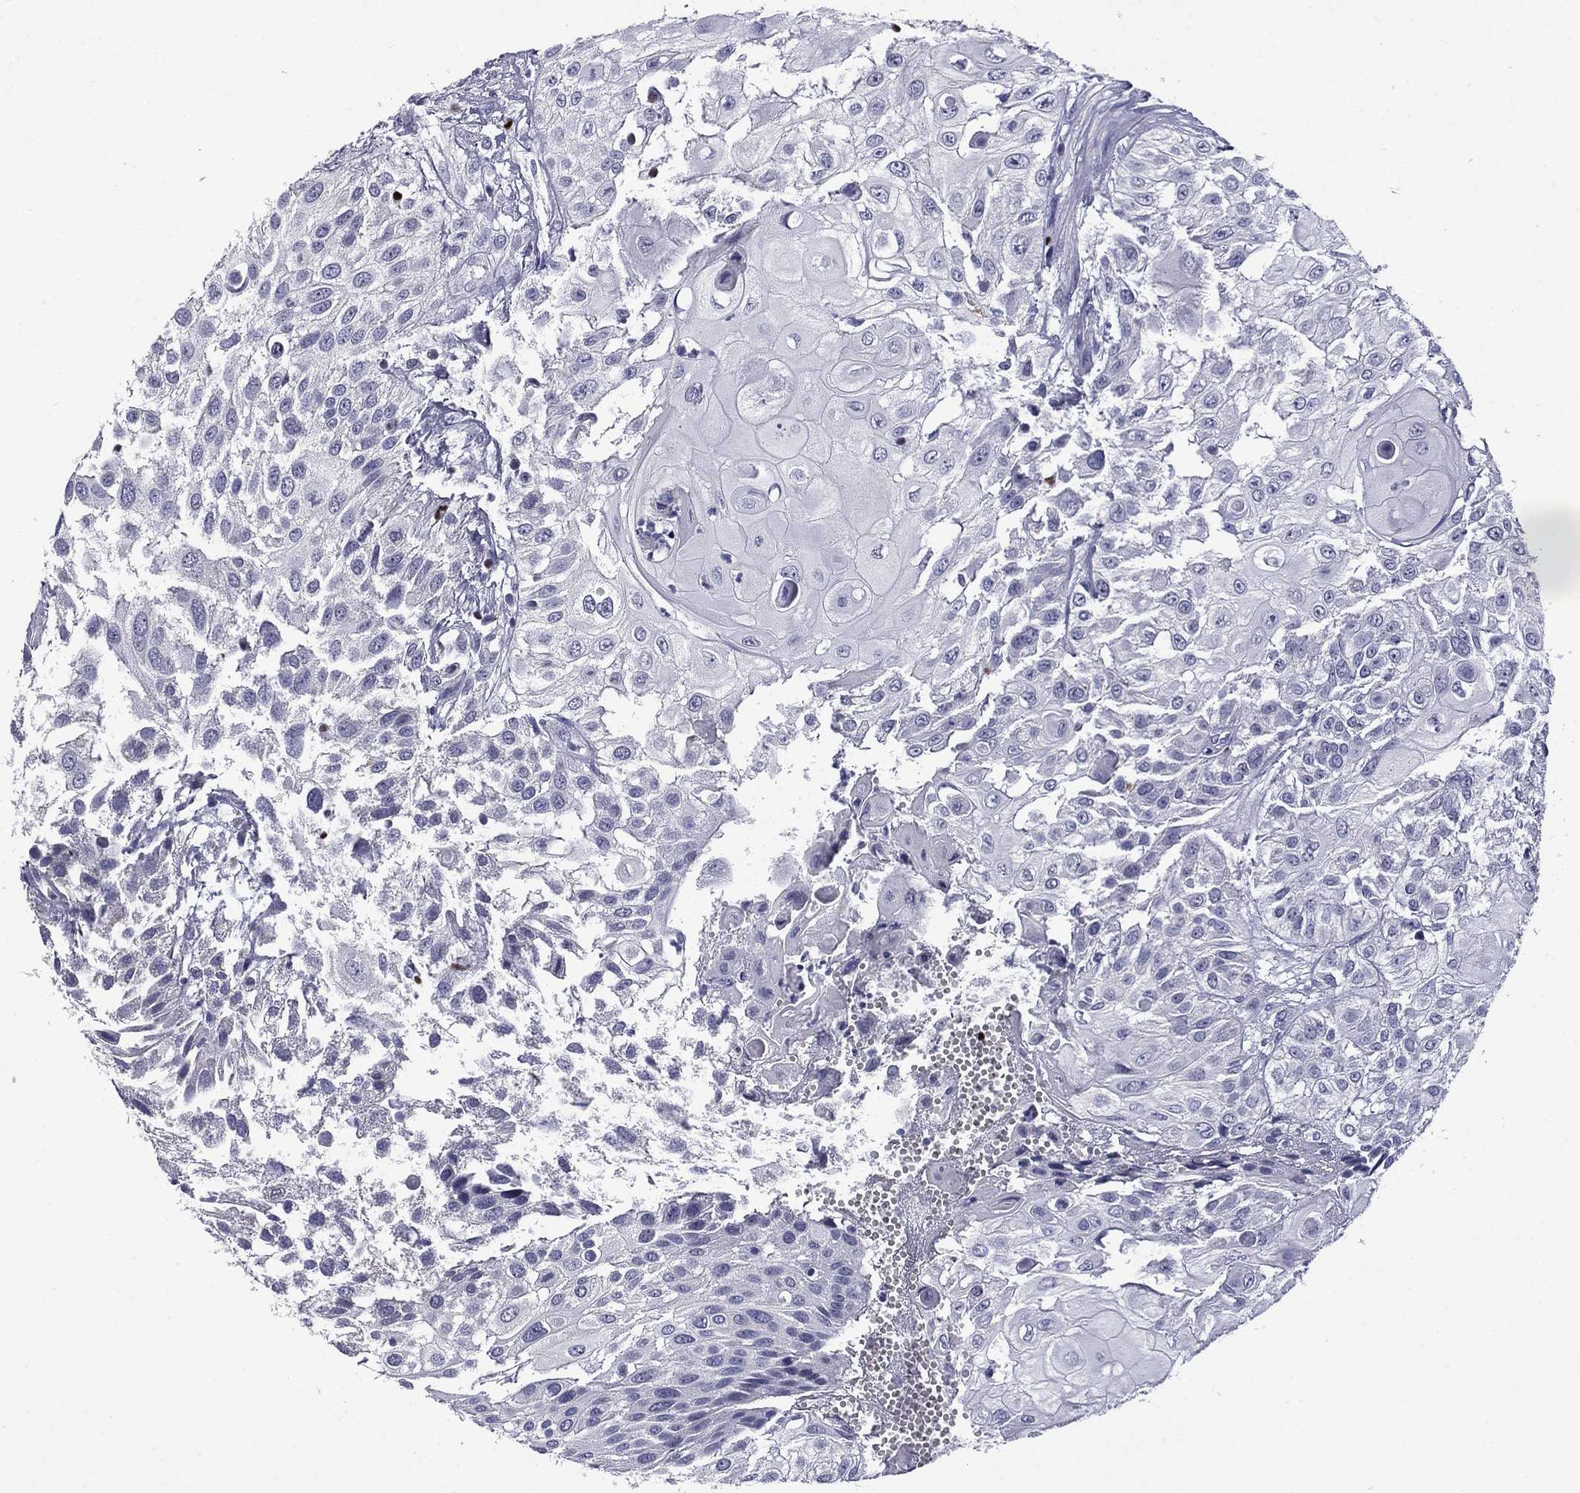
{"staining": {"intensity": "negative", "quantity": "none", "location": "none"}, "tissue": "urothelial cancer", "cell_type": "Tumor cells", "image_type": "cancer", "snomed": [{"axis": "morphology", "description": "Urothelial carcinoma, High grade"}, {"axis": "topography", "description": "Urinary bladder"}], "caption": "This is an immunohistochemistry (IHC) photomicrograph of human urothelial carcinoma (high-grade). There is no positivity in tumor cells.", "gene": "IKZF3", "patient": {"sex": "female", "age": 79}}